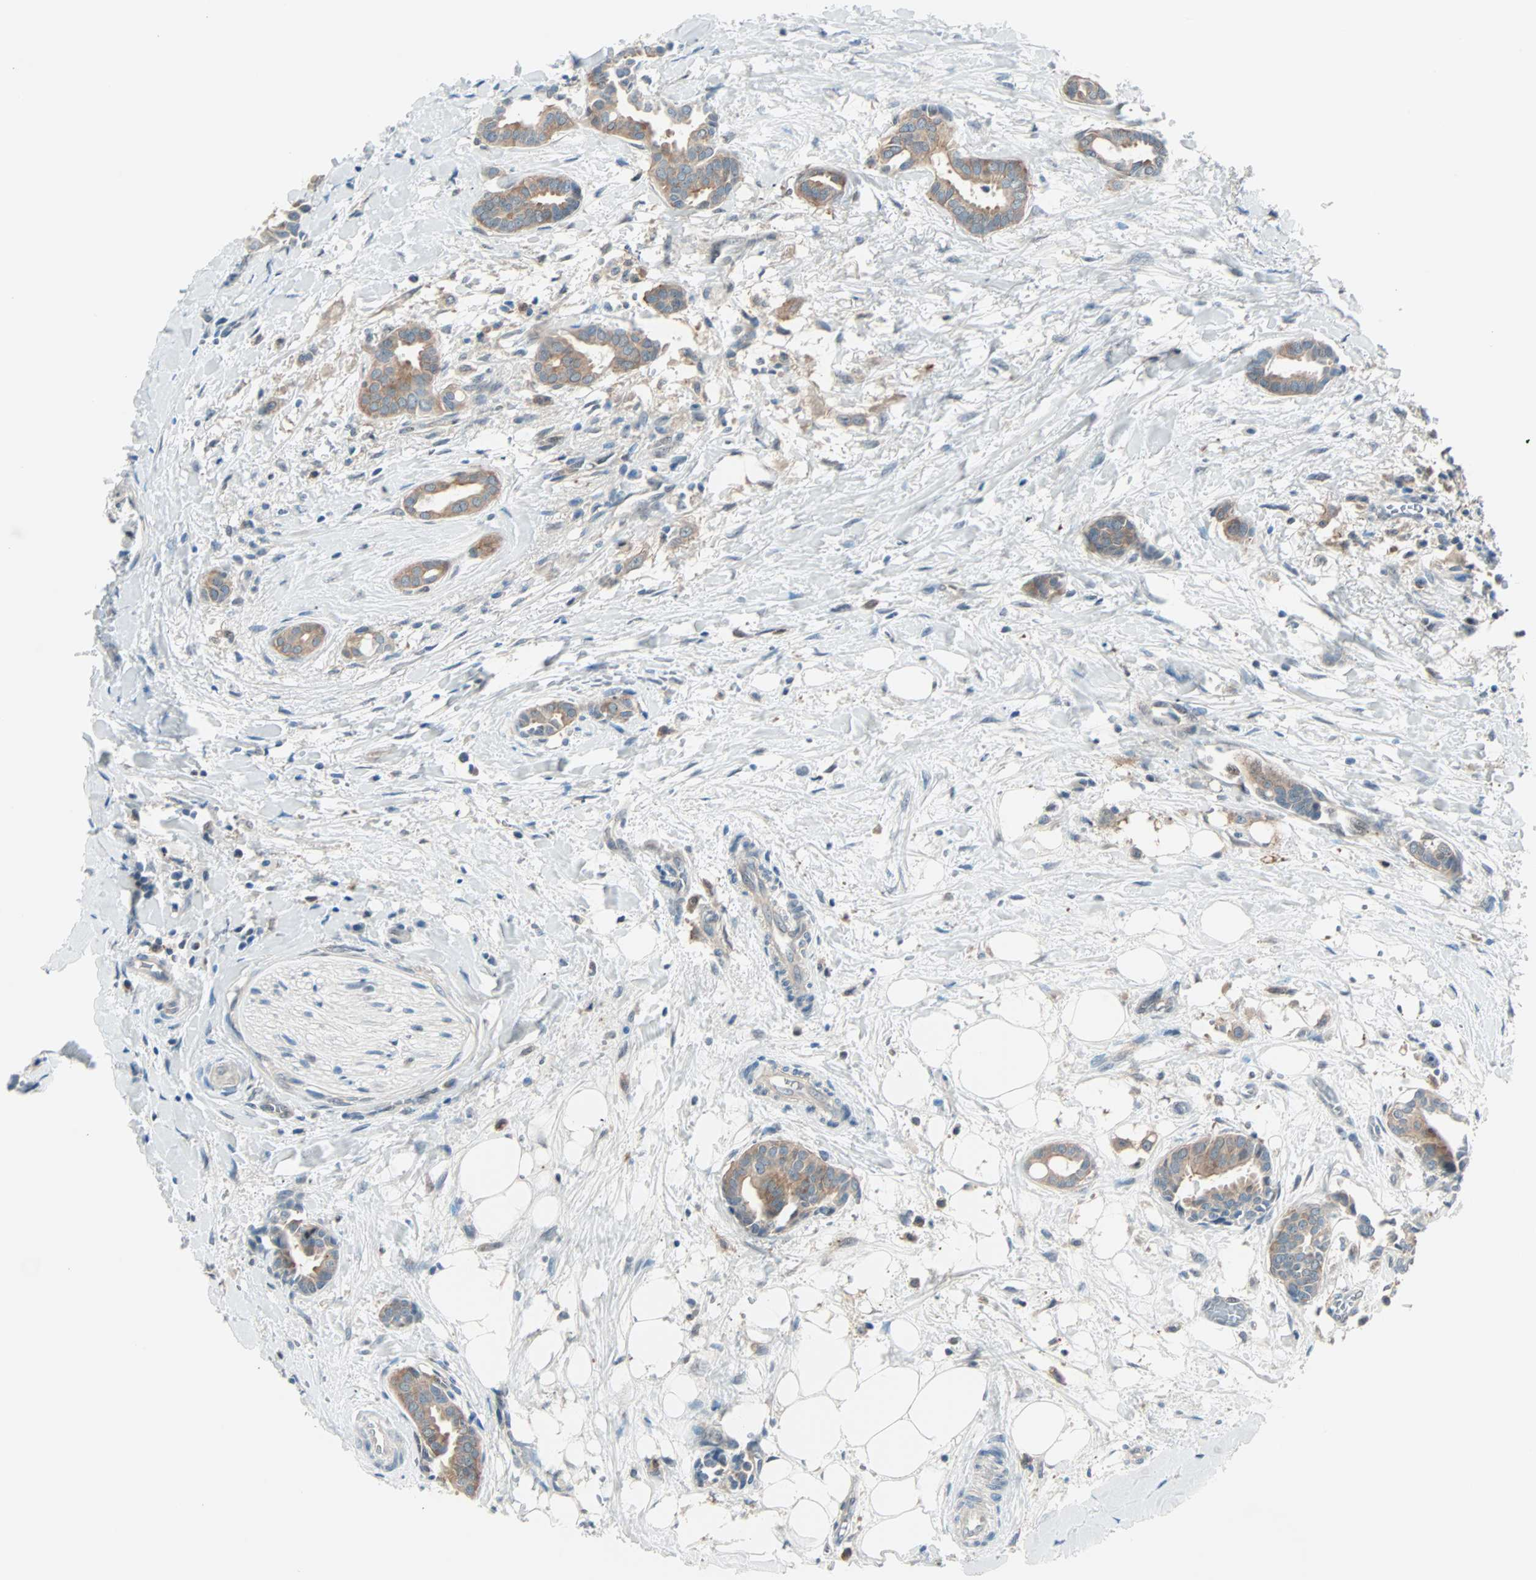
{"staining": {"intensity": "moderate", "quantity": ">75%", "location": "cytoplasmic/membranous"}, "tissue": "head and neck cancer", "cell_type": "Tumor cells", "image_type": "cancer", "snomed": [{"axis": "morphology", "description": "Adenocarcinoma, NOS"}, {"axis": "topography", "description": "Salivary gland"}, {"axis": "topography", "description": "Head-Neck"}], "caption": "Human head and neck cancer (adenocarcinoma) stained with a brown dye exhibits moderate cytoplasmic/membranous positive expression in about >75% of tumor cells.", "gene": "SMIM8", "patient": {"sex": "female", "age": 59}}